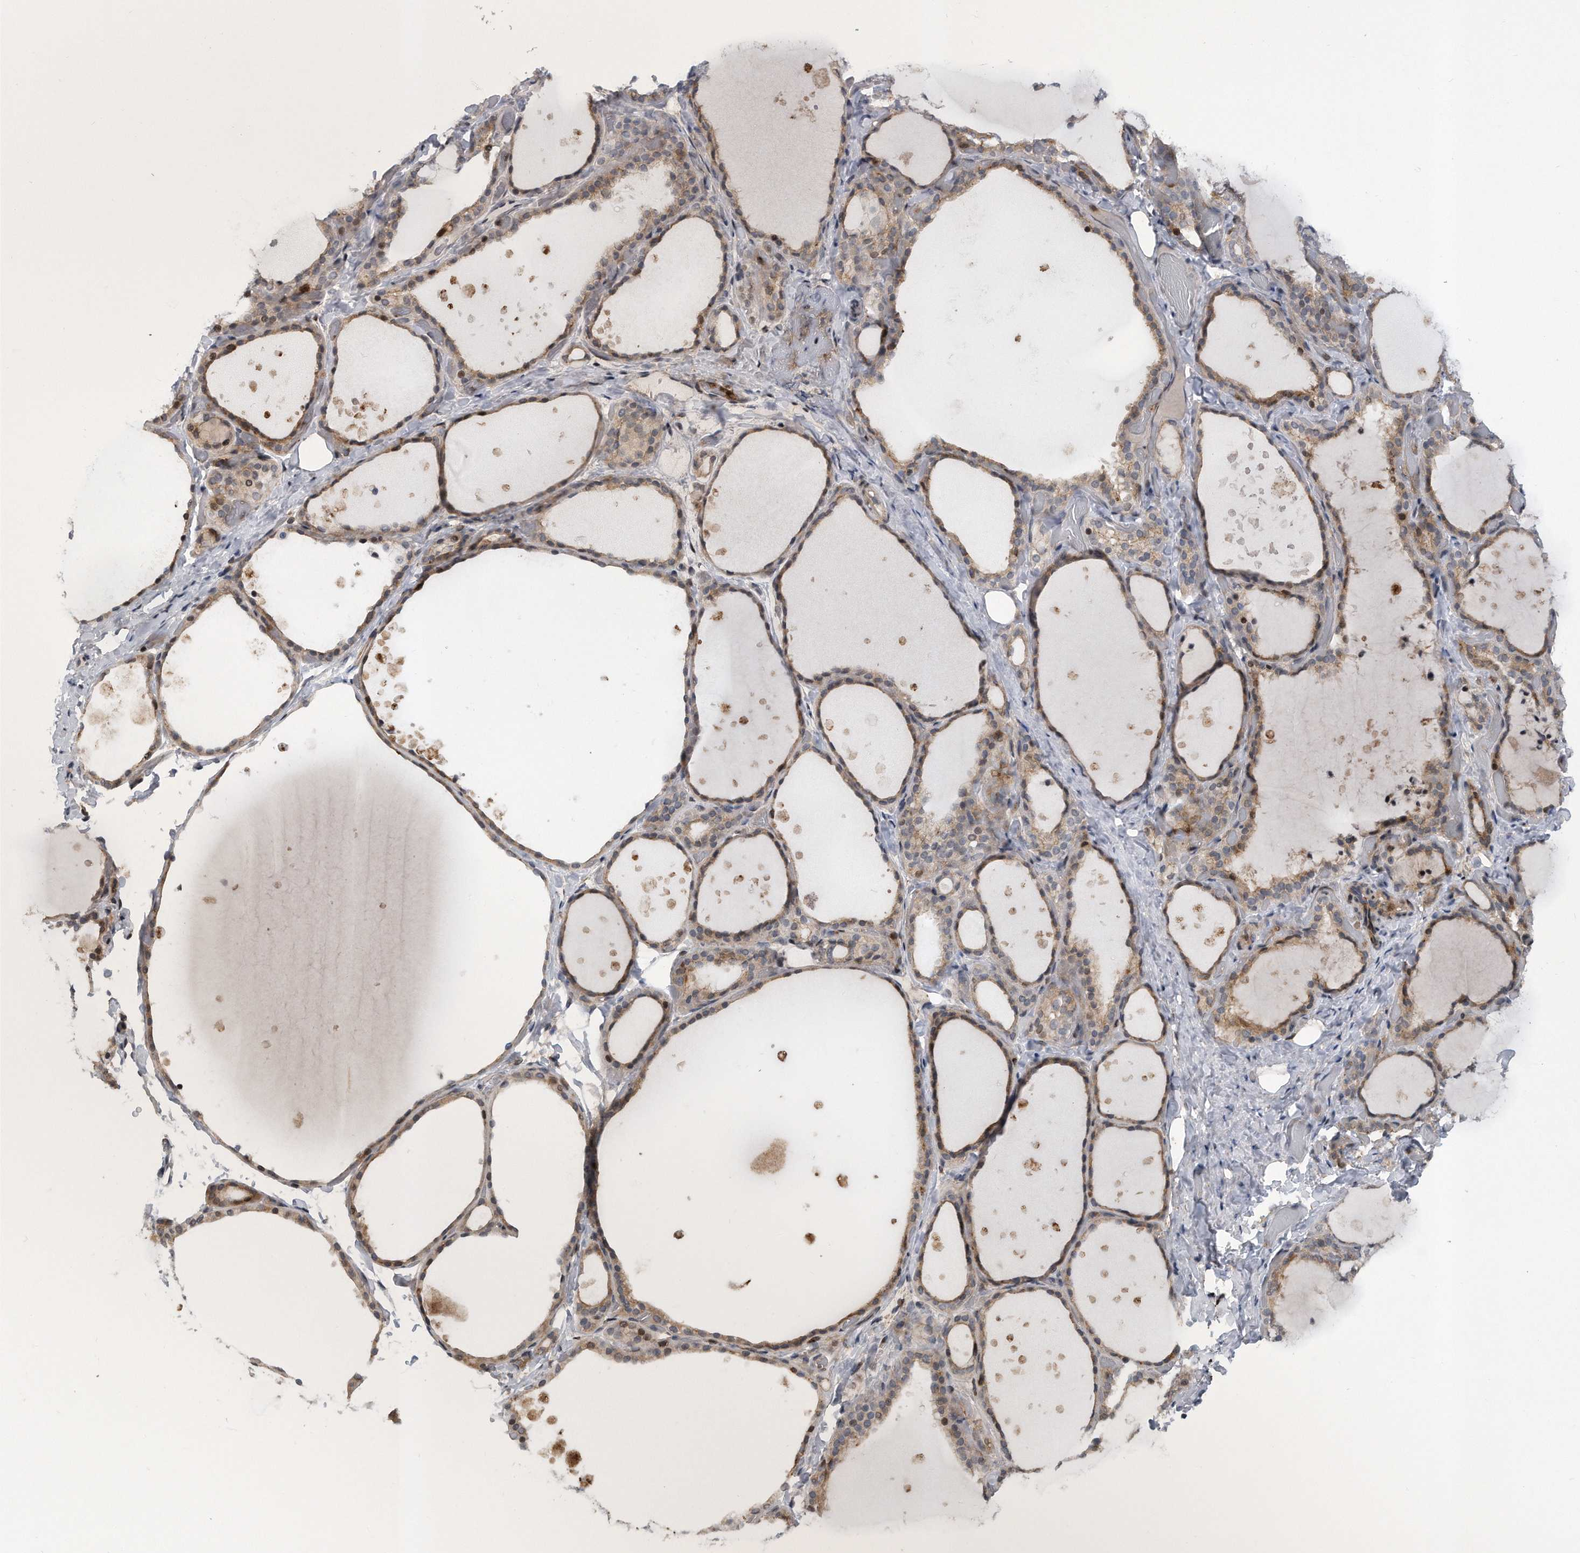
{"staining": {"intensity": "moderate", "quantity": ">75%", "location": "cytoplasmic/membranous"}, "tissue": "thyroid gland", "cell_type": "Glandular cells", "image_type": "normal", "snomed": [{"axis": "morphology", "description": "Normal tissue, NOS"}, {"axis": "topography", "description": "Thyroid gland"}], "caption": "Protein analysis of unremarkable thyroid gland reveals moderate cytoplasmic/membranous staining in approximately >75% of glandular cells. Nuclei are stained in blue.", "gene": "PGBD2", "patient": {"sex": "female", "age": 44}}